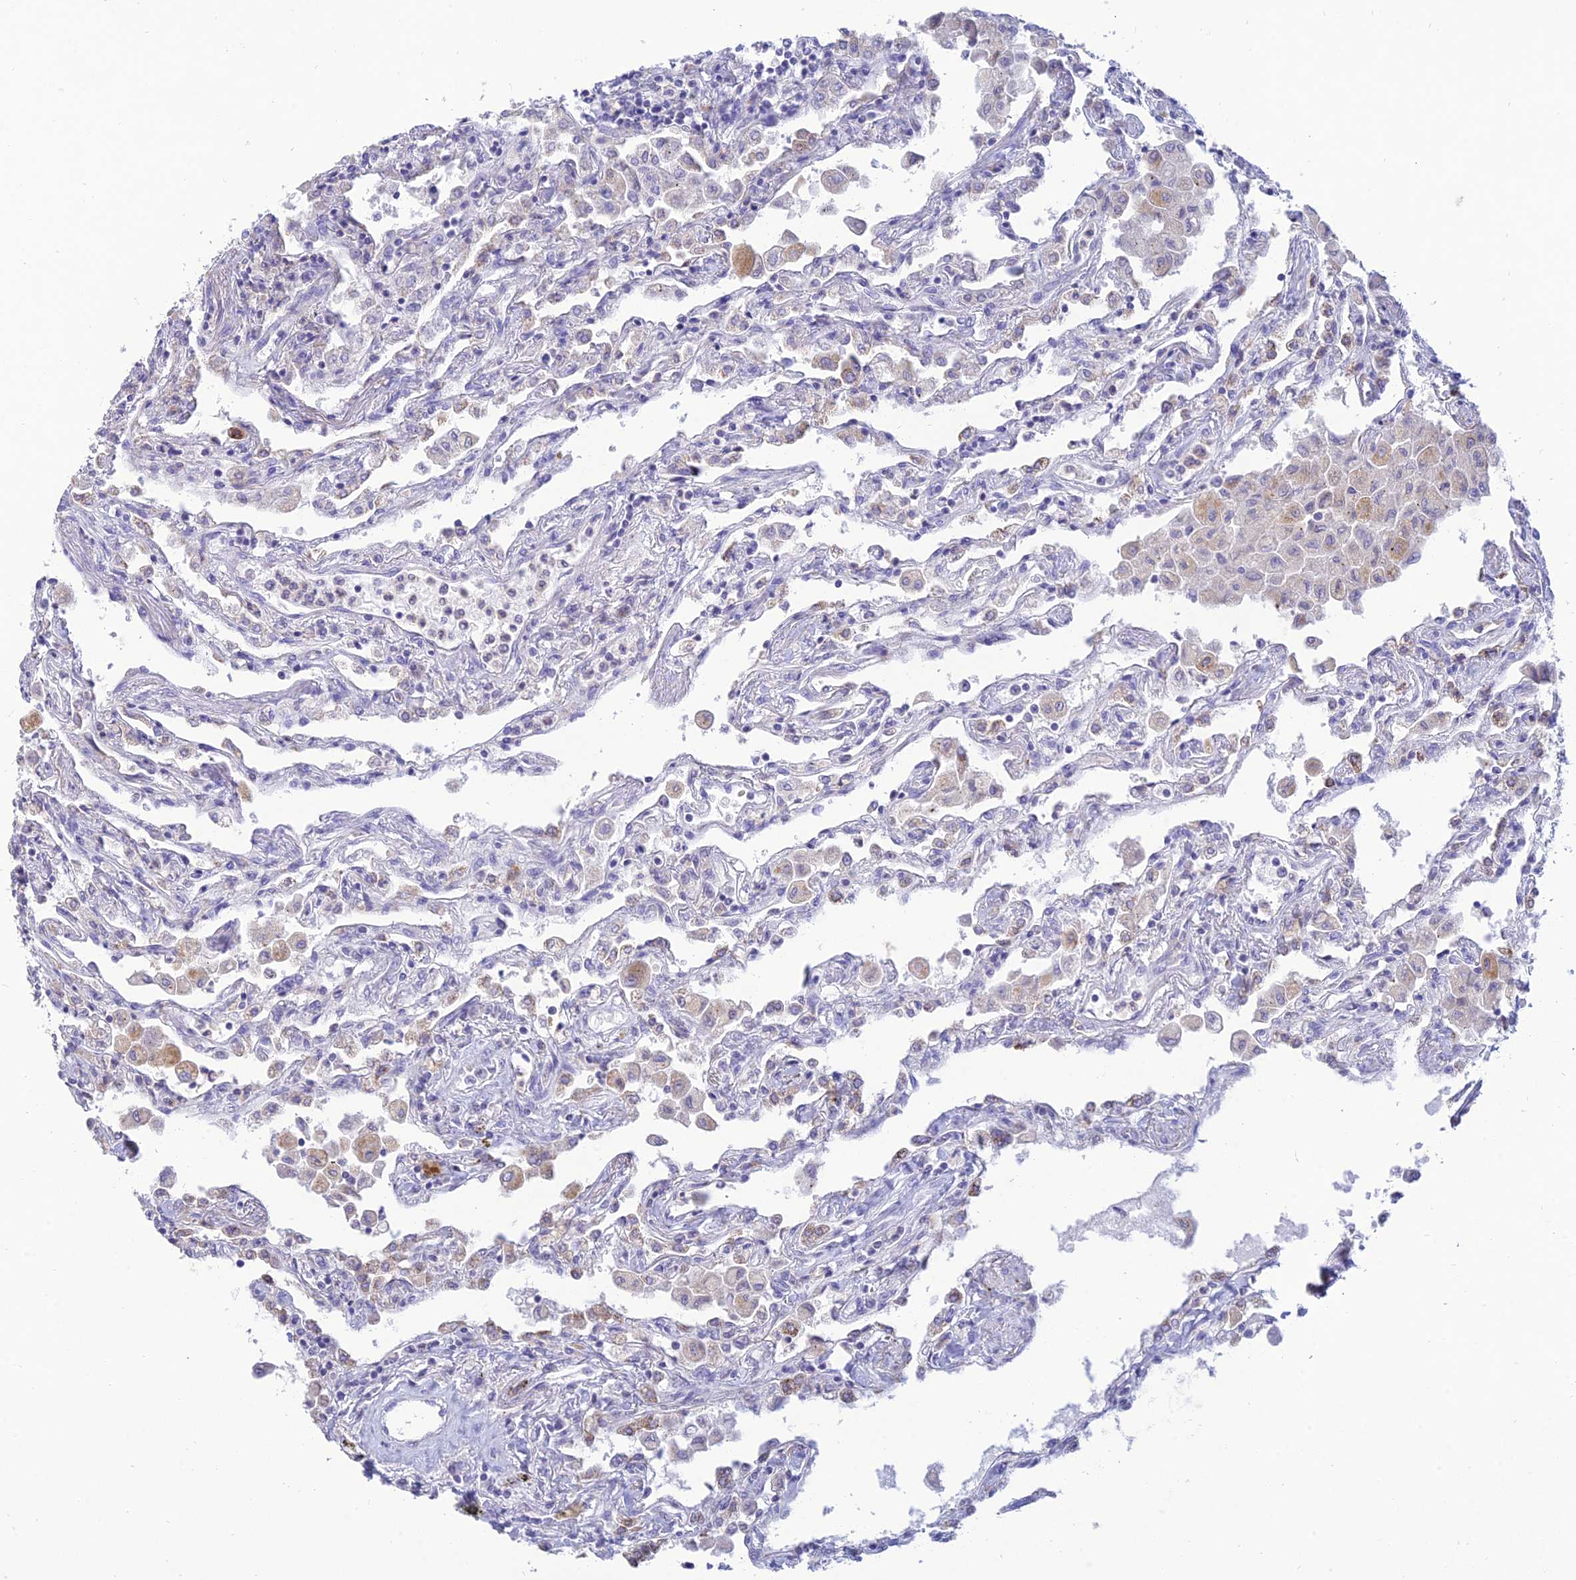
{"staining": {"intensity": "negative", "quantity": "none", "location": "none"}, "tissue": "lung", "cell_type": "Alveolar cells", "image_type": "normal", "snomed": [{"axis": "morphology", "description": "Normal tissue, NOS"}, {"axis": "topography", "description": "Bronchus"}, {"axis": "topography", "description": "Lung"}], "caption": "Human lung stained for a protein using immunohistochemistry shows no staining in alveolar cells.", "gene": "MAL2", "patient": {"sex": "female", "age": 49}}